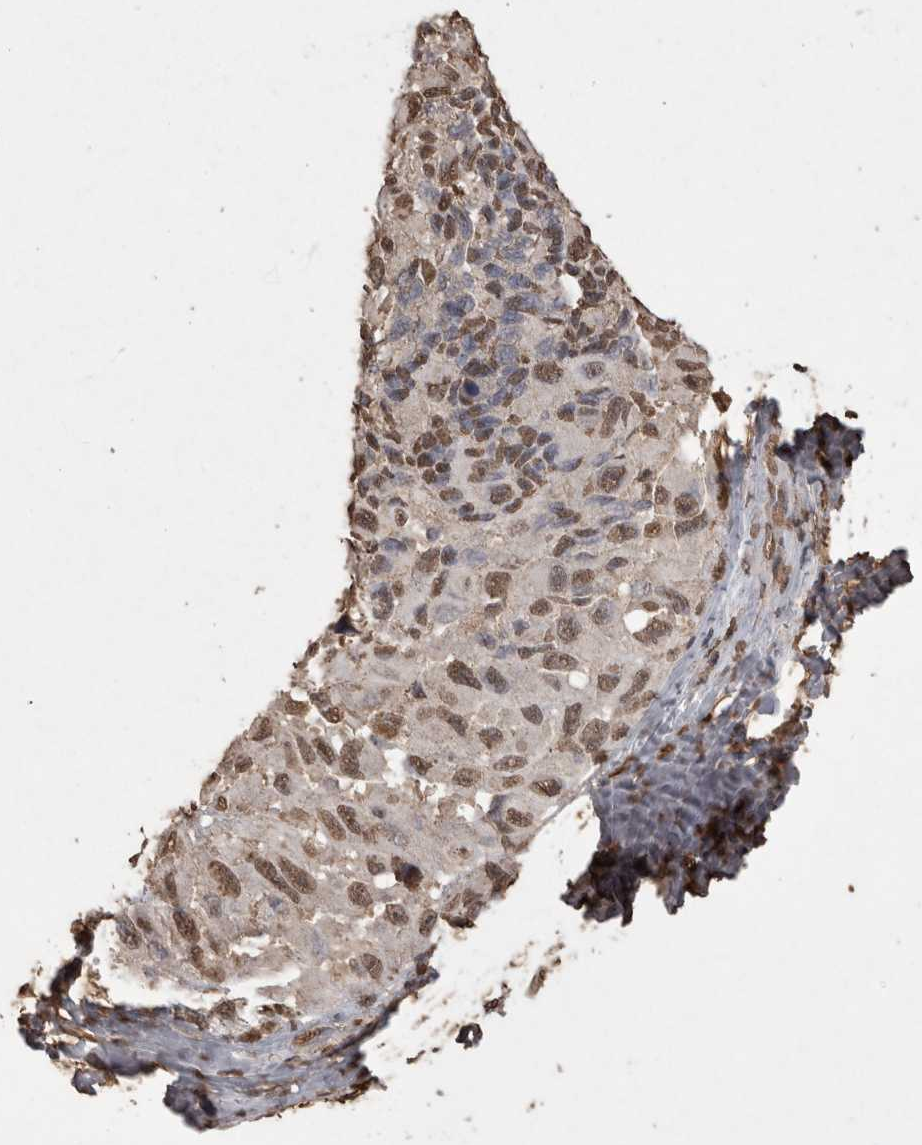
{"staining": {"intensity": "moderate", "quantity": ">75%", "location": "nuclear"}, "tissue": "melanoma", "cell_type": "Tumor cells", "image_type": "cancer", "snomed": [{"axis": "morphology", "description": "Malignant melanoma, NOS"}, {"axis": "topography", "description": "Skin"}], "caption": "The photomicrograph demonstrates a brown stain indicating the presence of a protein in the nuclear of tumor cells in melanoma.", "gene": "POU5F1", "patient": {"sex": "female", "age": 73}}